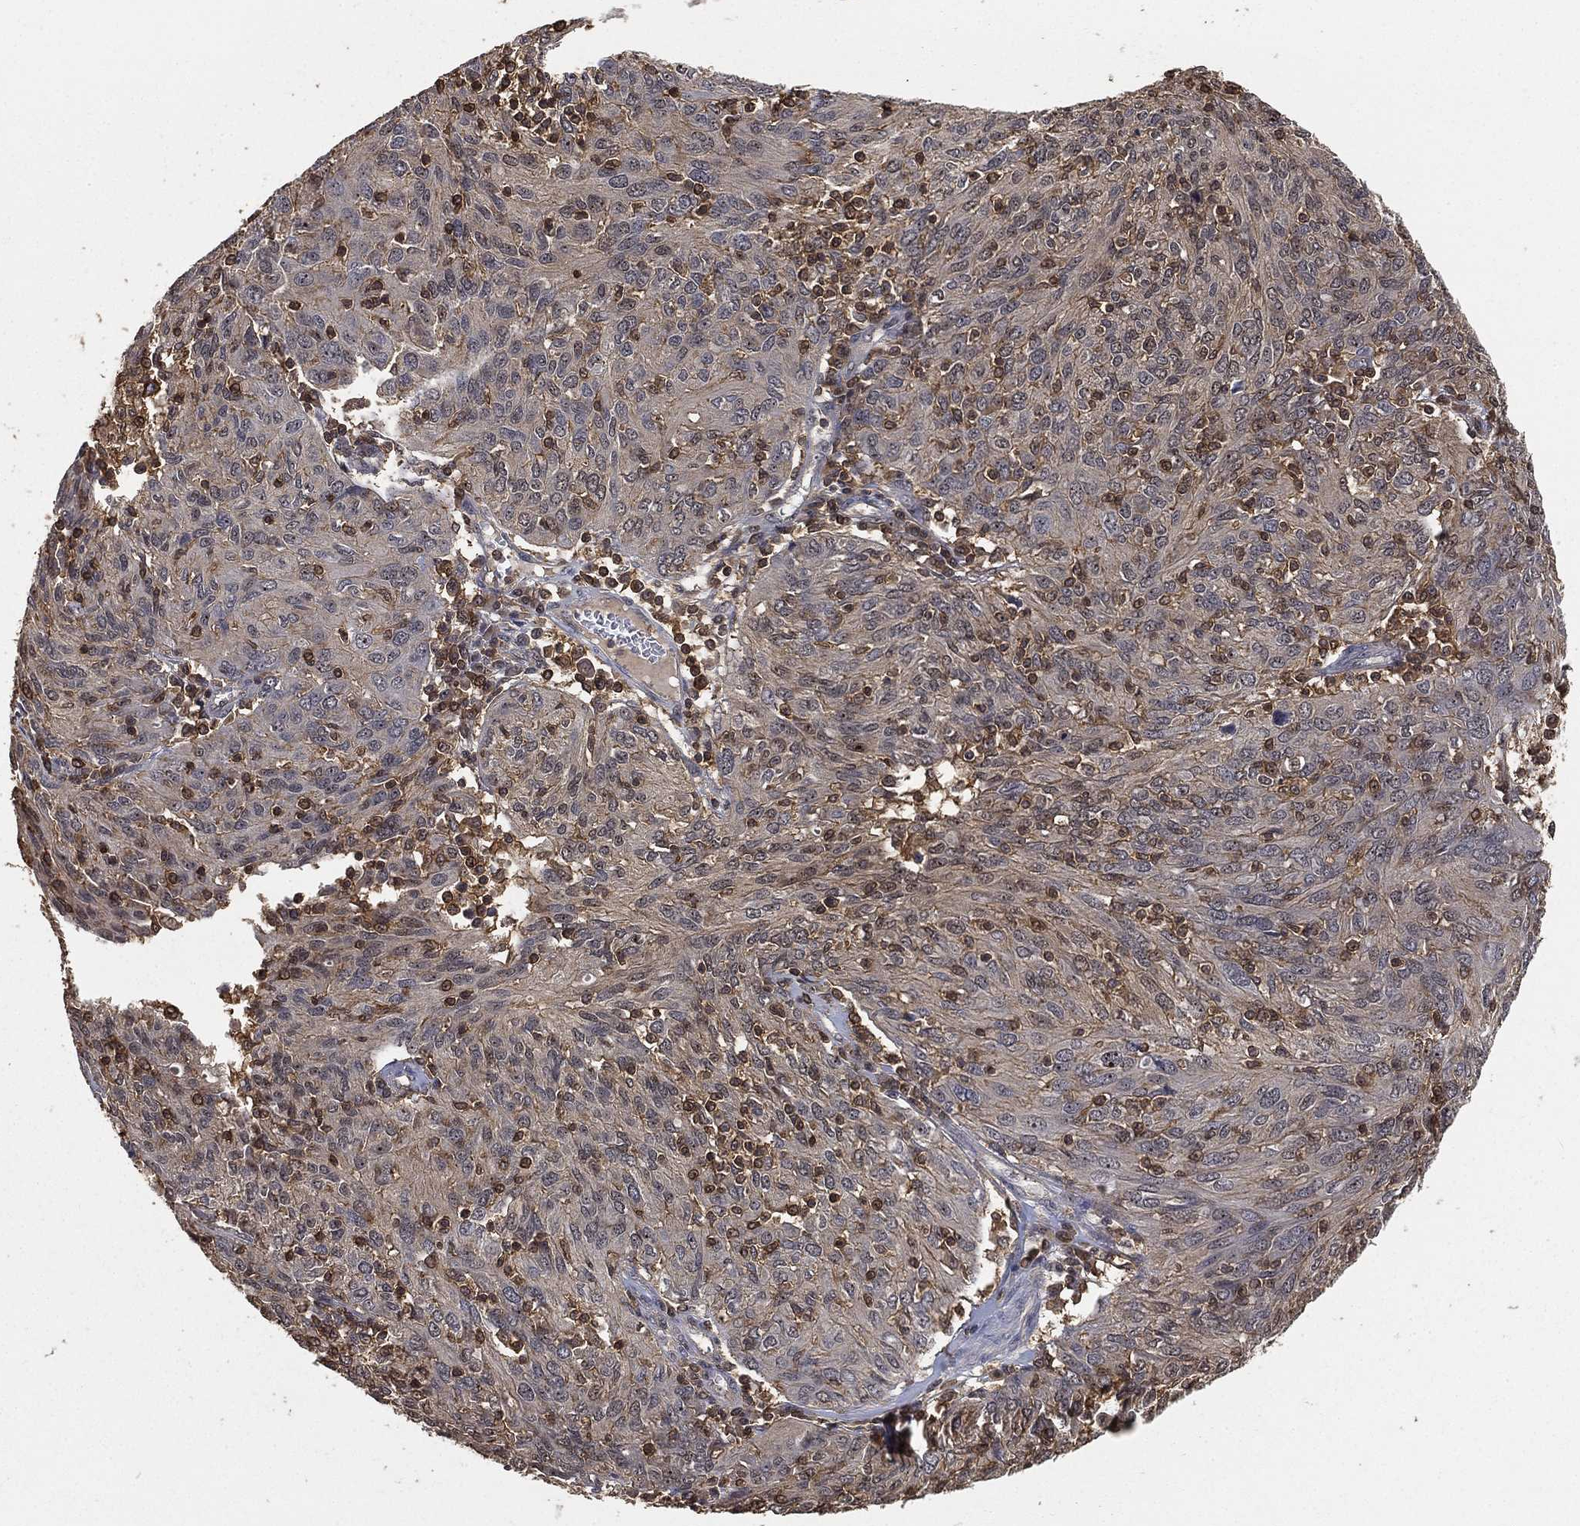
{"staining": {"intensity": "negative", "quantity": "none", "location": "none"}, "tissue": "ovarian cancer", "cell_type": "Tumor cells", "image_type": "cancer", "snomed": [{"axis": "morphology", "description": "Carcinoma, endometroid"}, {"axis": "topography", "description": "Ovary"}], "caption": "There is no significant staining in tumor cells of ovarian cancer.", "gene": "CRYL1", "patient": {"sex": "female", "age": 50}}